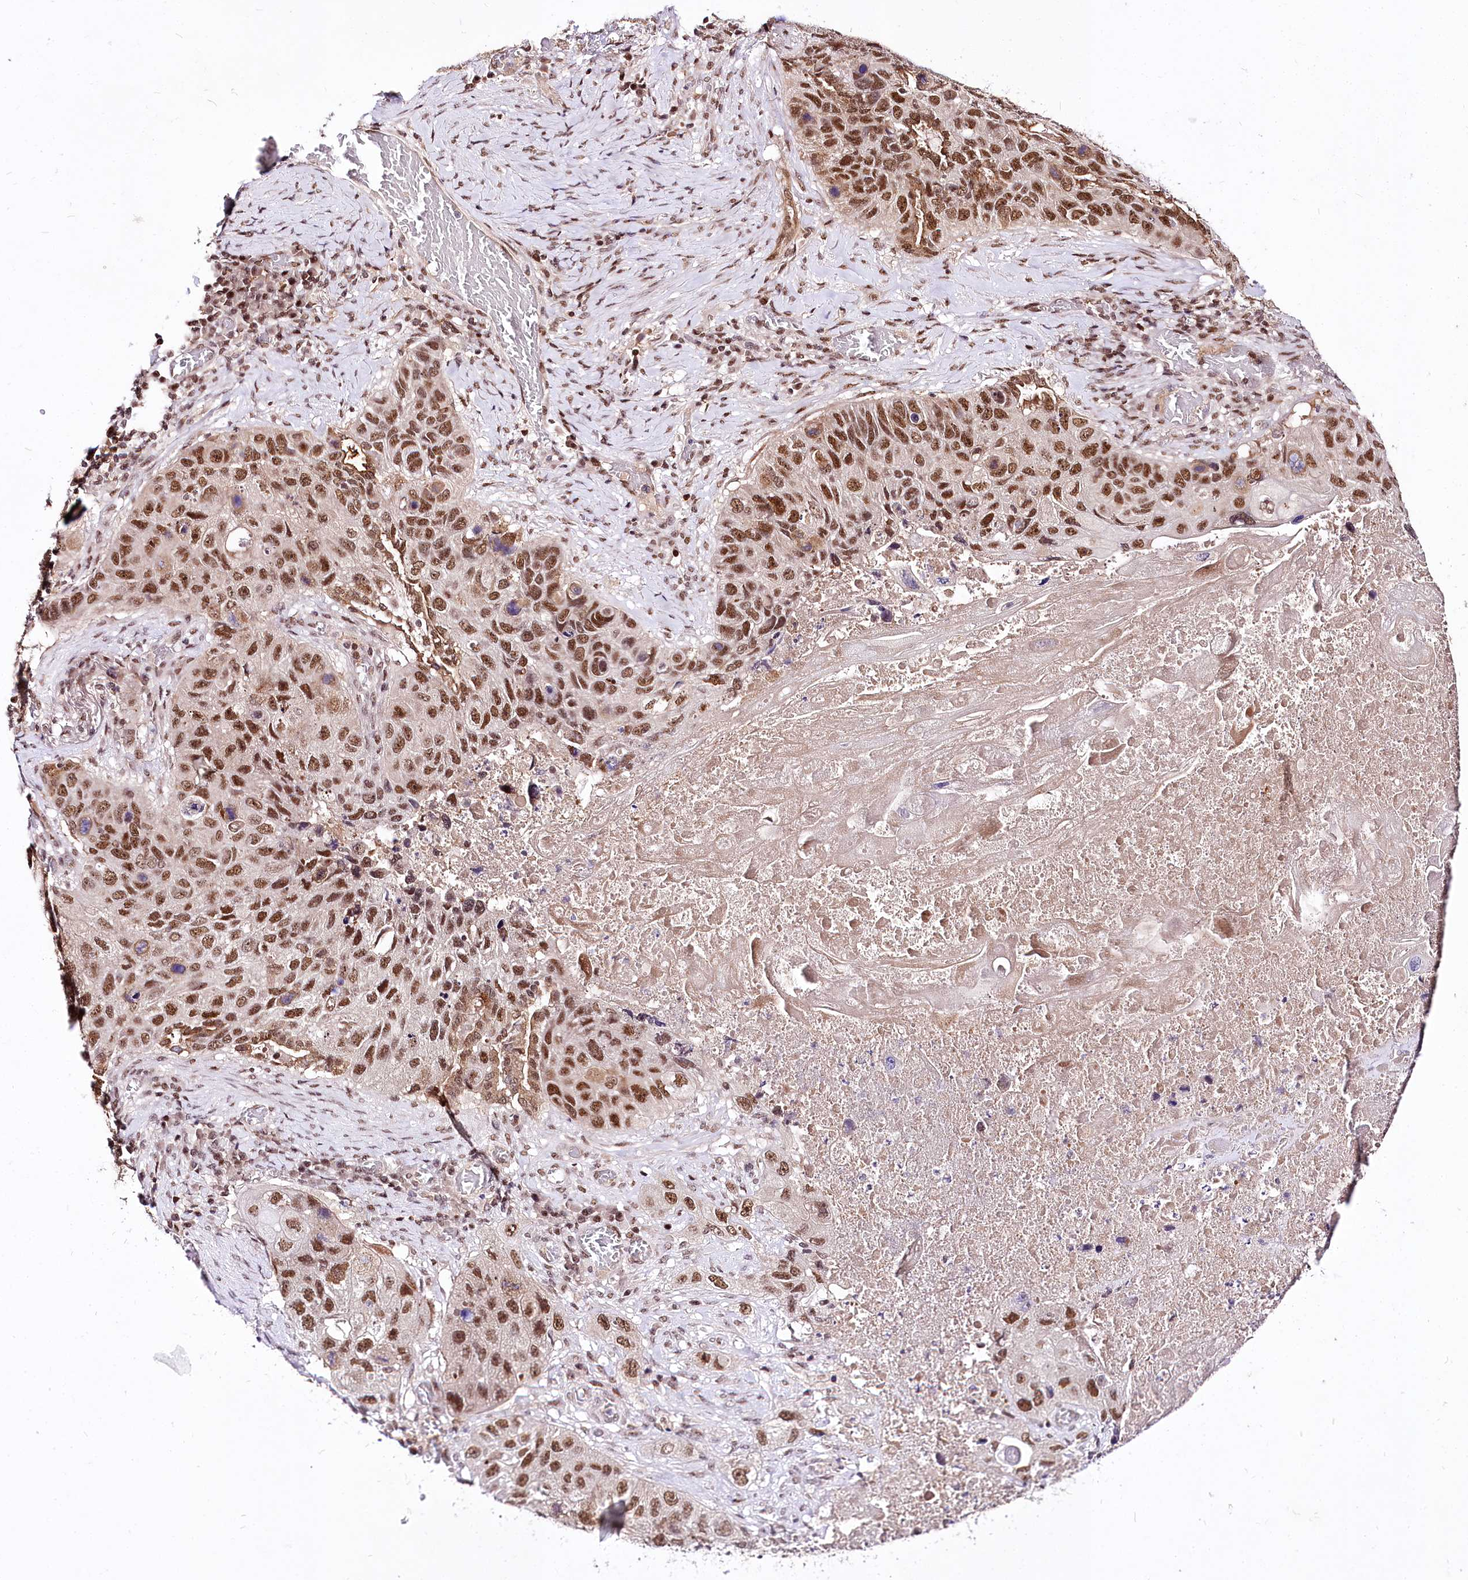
{"staining": {"intensity": "moderate", "quantity": ">75%", "location": "nuclear"}, "tissue": "lung cancer", "cell_type": "Tumor cells", "image_type": "cancer", "snomed": [{"axis": "morphology", "description": "Squamous cell carcinoma, NOS"}, {"axis": "topography", "description": "Lung"}], "caption": "A medium amount of moderate nuclear staining is present in about >75% of tumor cells in lung cancer tissue.", "gene": "POLA2", "patient": {"sex": "male", "age": 61}}